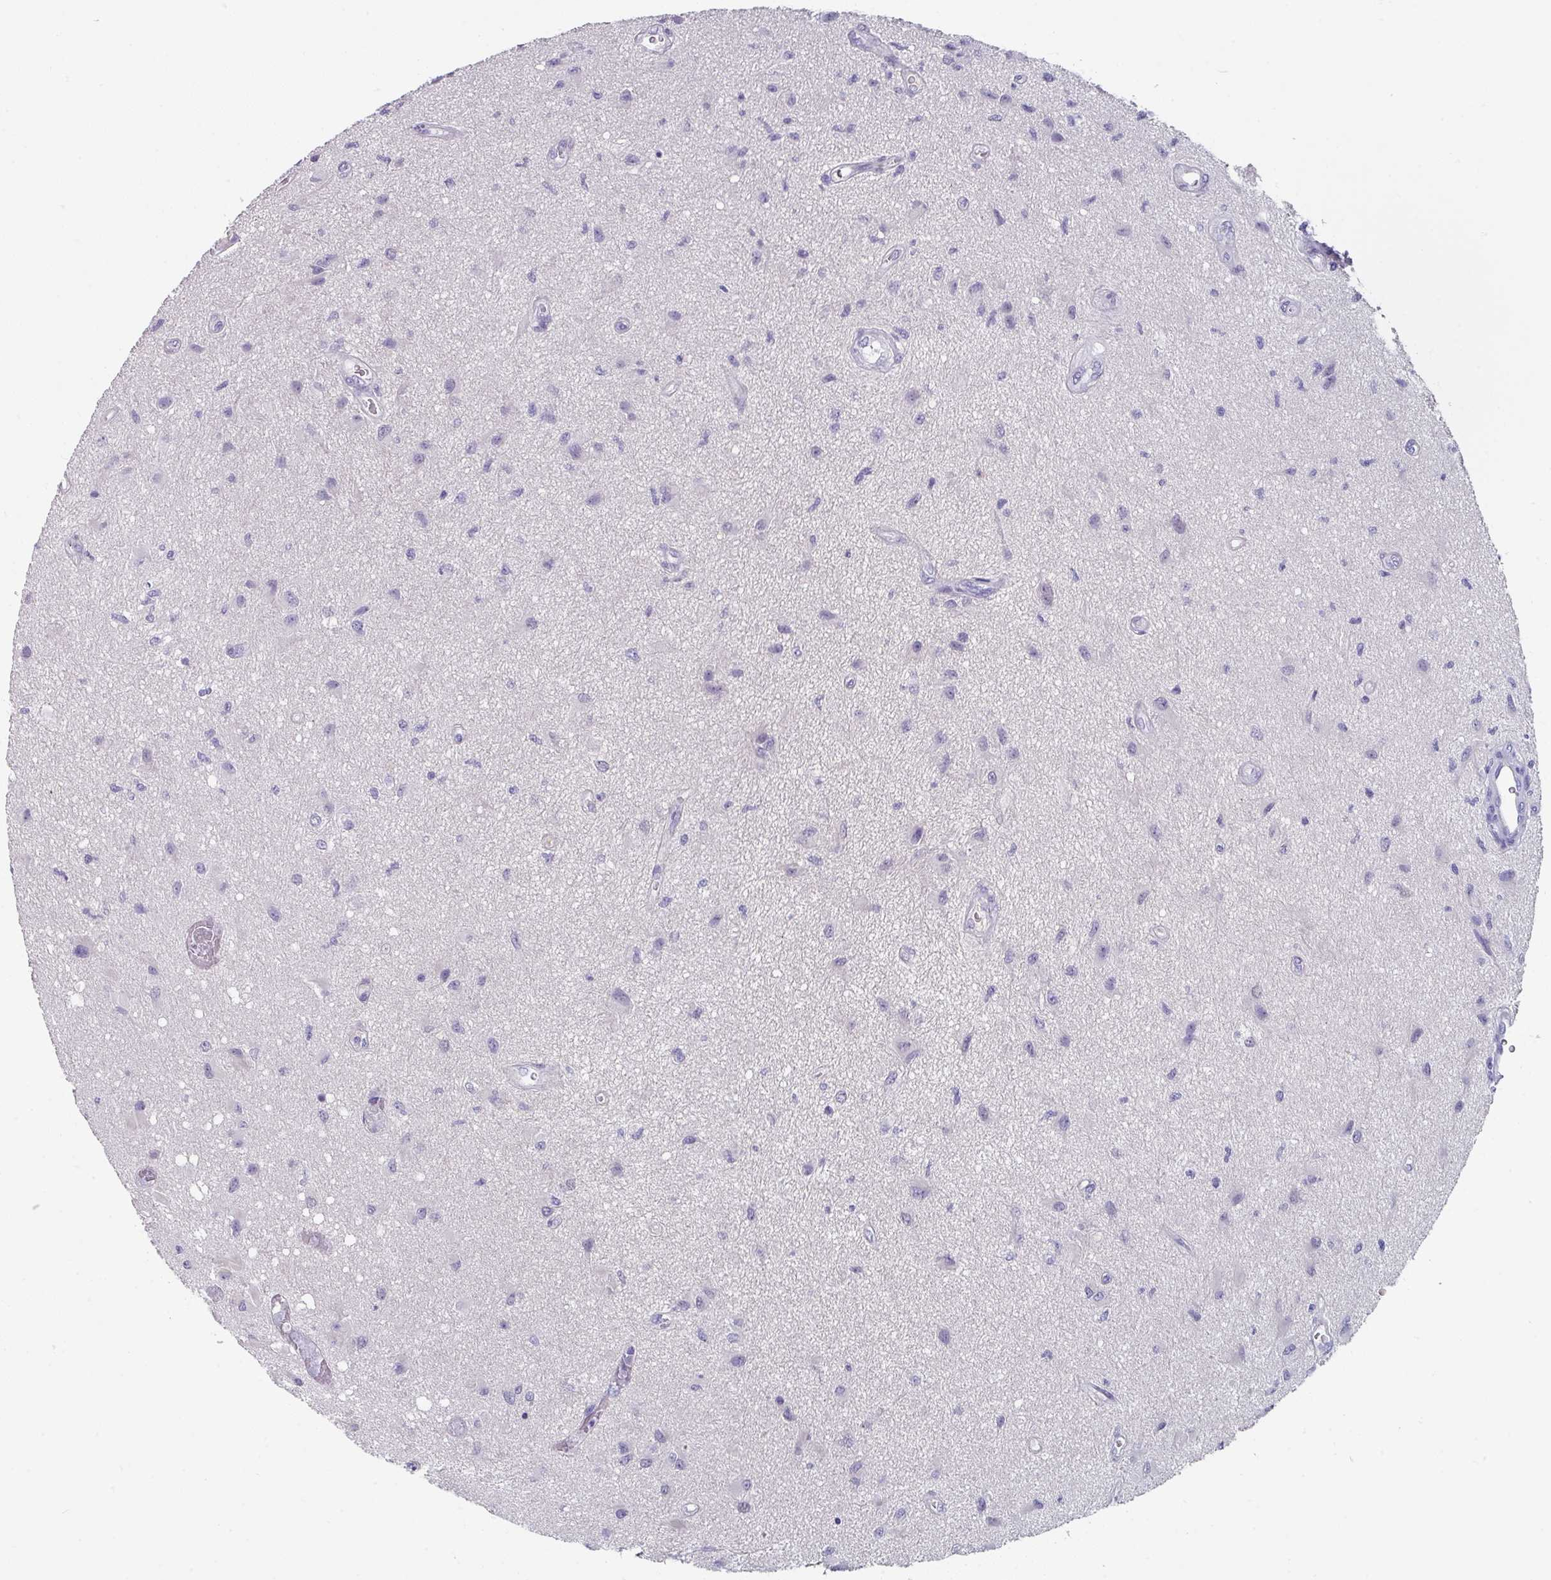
{"staining": {"intensity": "negative", "quantity": "none", "location": "none"}, "tissue": "glioma", "cell_type": "Tumor cells", "image_type": "cancer", "snomed": [{"axis": "morphology", "description": "Glioma, malignant, High grade"}, {"axis": "topography", "description": "Brain"}], "caption": "IHC of human glioma exhibits no positivity in tumor cells.", "gene": "DEFB115", "patient": {"sex": "male", "age": 67}}